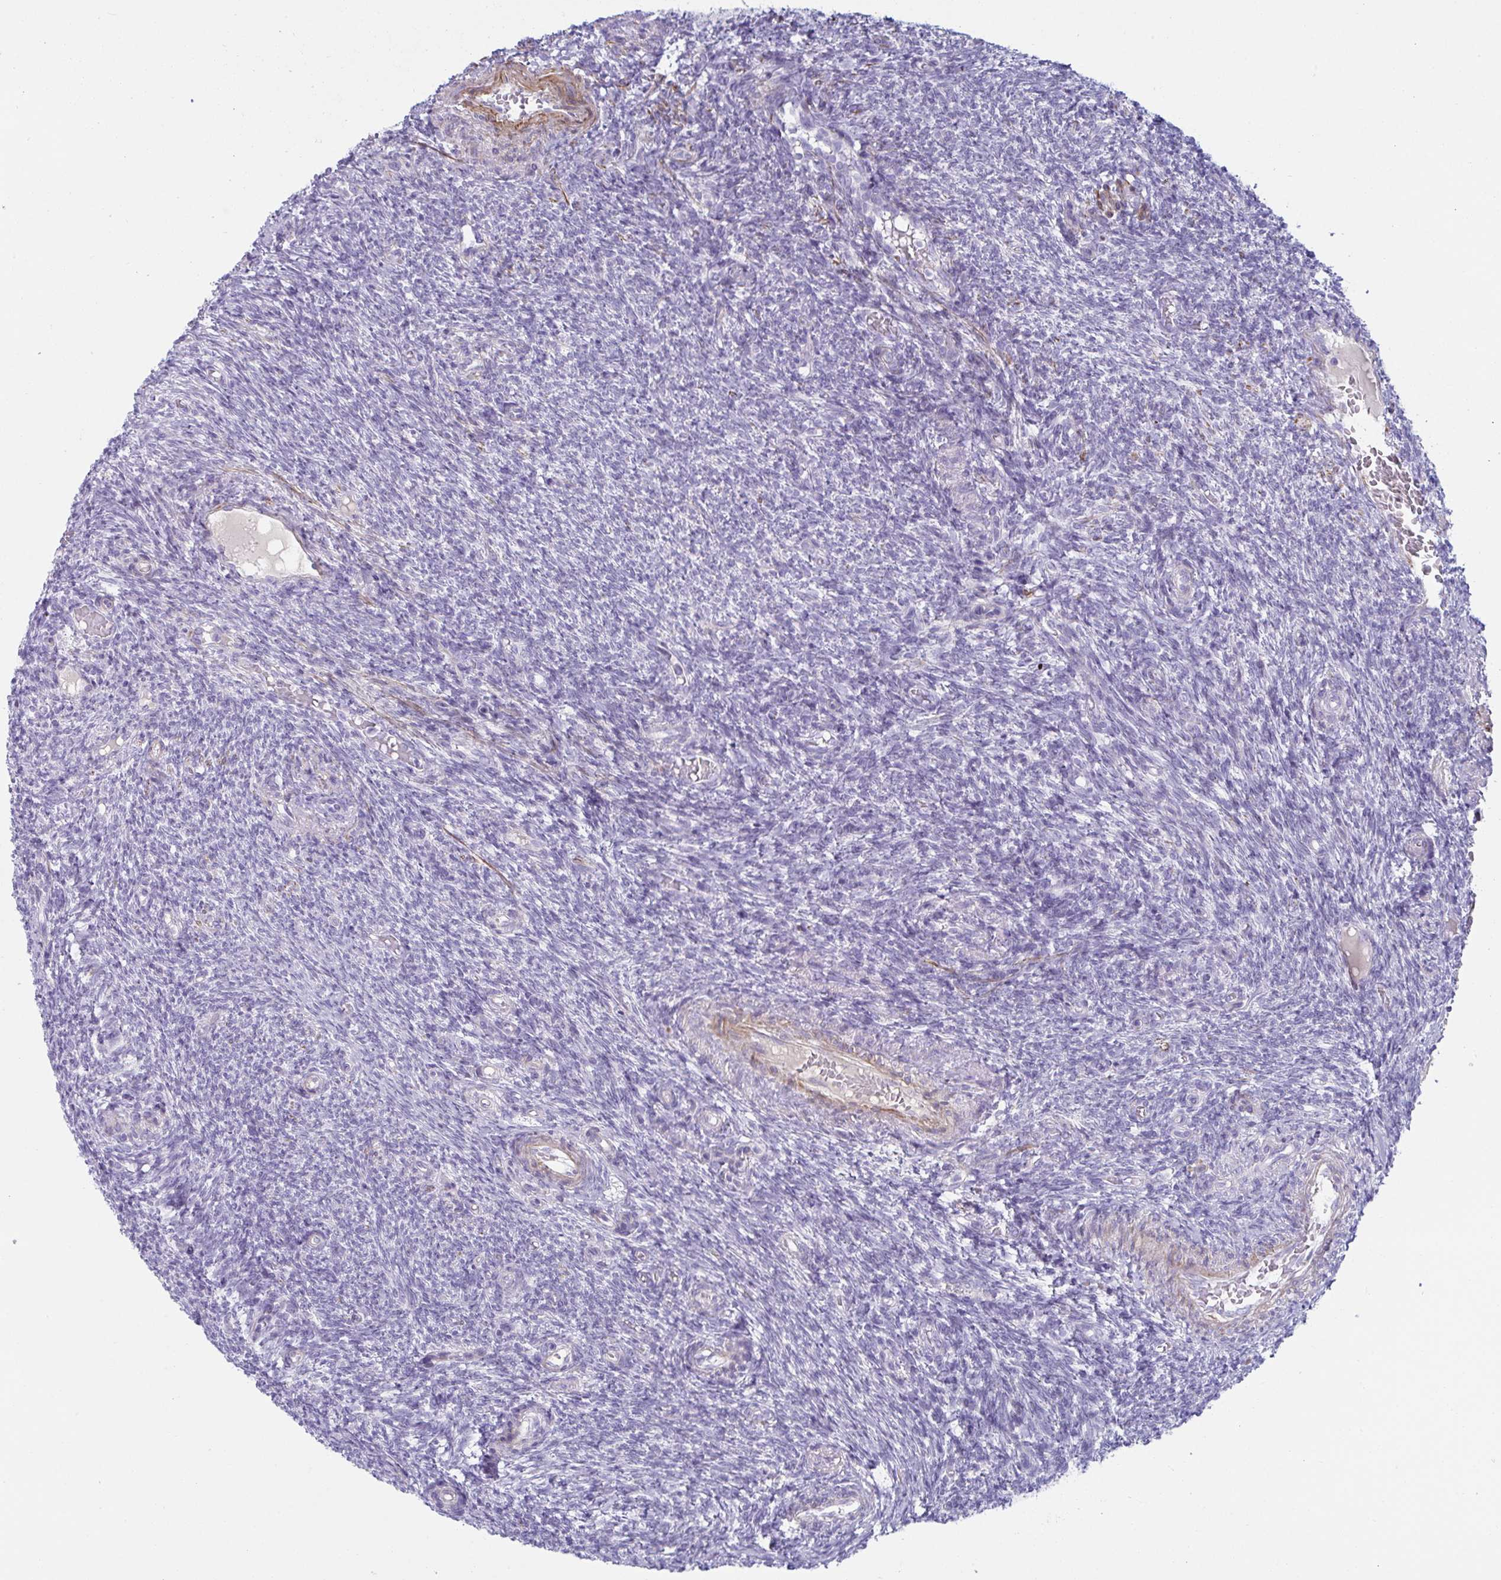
{"staining": {"intensity": "negative", "quantity": "none", "location": "none"}, "tissue": "ovary", "cell_type": "Ovarian stroma cells", "image_type": "normal", "snomed": [{"axis": "morphology", "description": "Normal tissue, NOS"}, {"axis": "topography", "description": "Ovary"}], "caption": "Immunohistochemistry photomicrograph of benign ovary stained for a protein (brown), which reveals no expression in ovarian stroma cells. (DAB (3,3'-diaminobenzidine) immunohistochemistry visualized using brightfield microscopy, high magnification).", "gene": "OR5P3", "patient": {"sex": "female", "age": 39}}